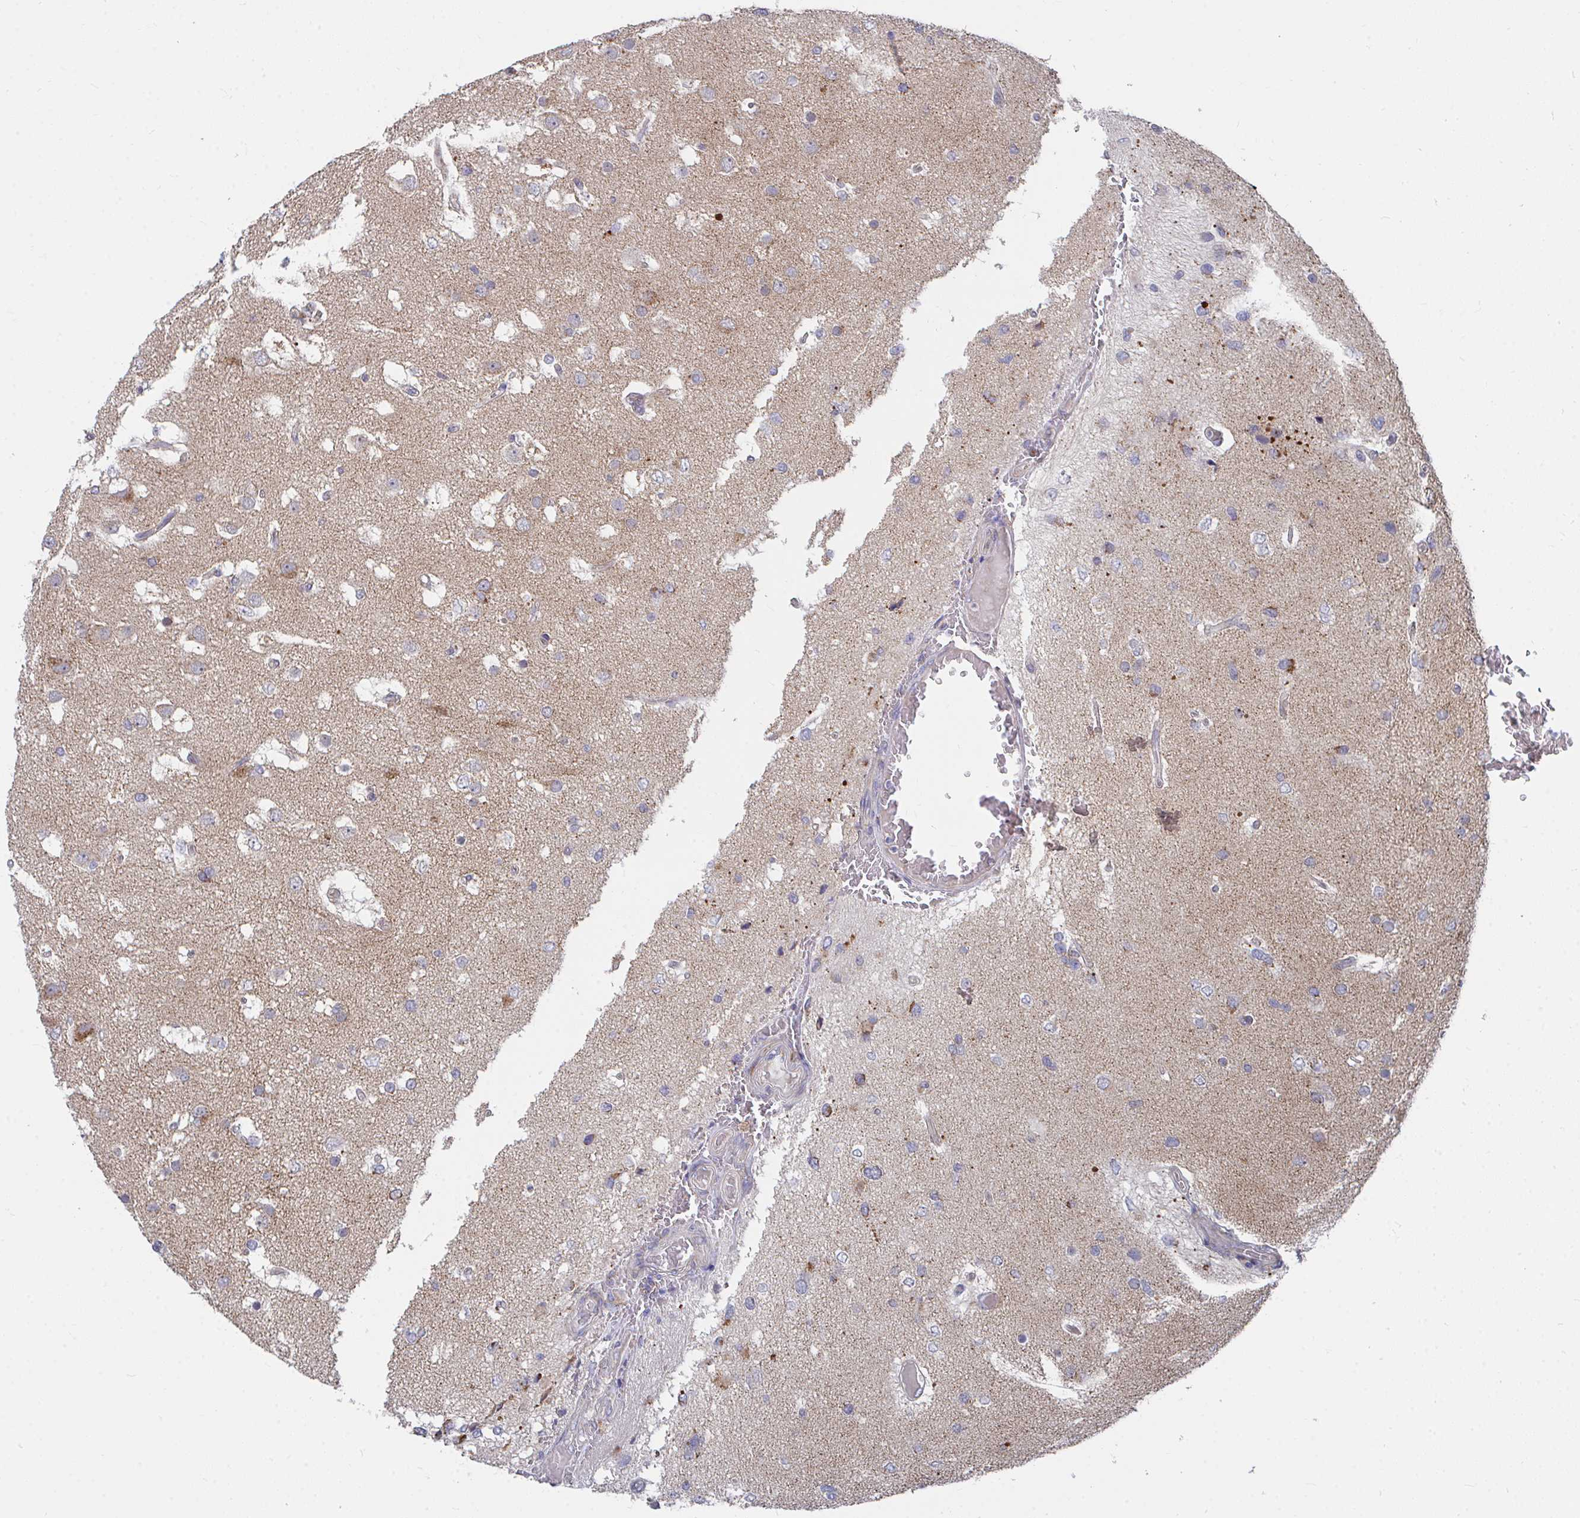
{"staining": {"intensity": "weak", "quantity": "<25%", "location": "cytoplasmic/membranous"}, "tissue": "glioma", "cell_type": "Tumor cells", "image_type": "cancer", "snomed": [{"axis": "morphology", "description": "Glioma, malignant, High grade"}, {"axis": "topography", "description": "Brain"}], "caption": "The histopathology image demonstrates no significant positivity in tumor cells of malignant glioma (high-grade).", "gene": "PEX3", "patient": {"sex": "male", "age": 53}}